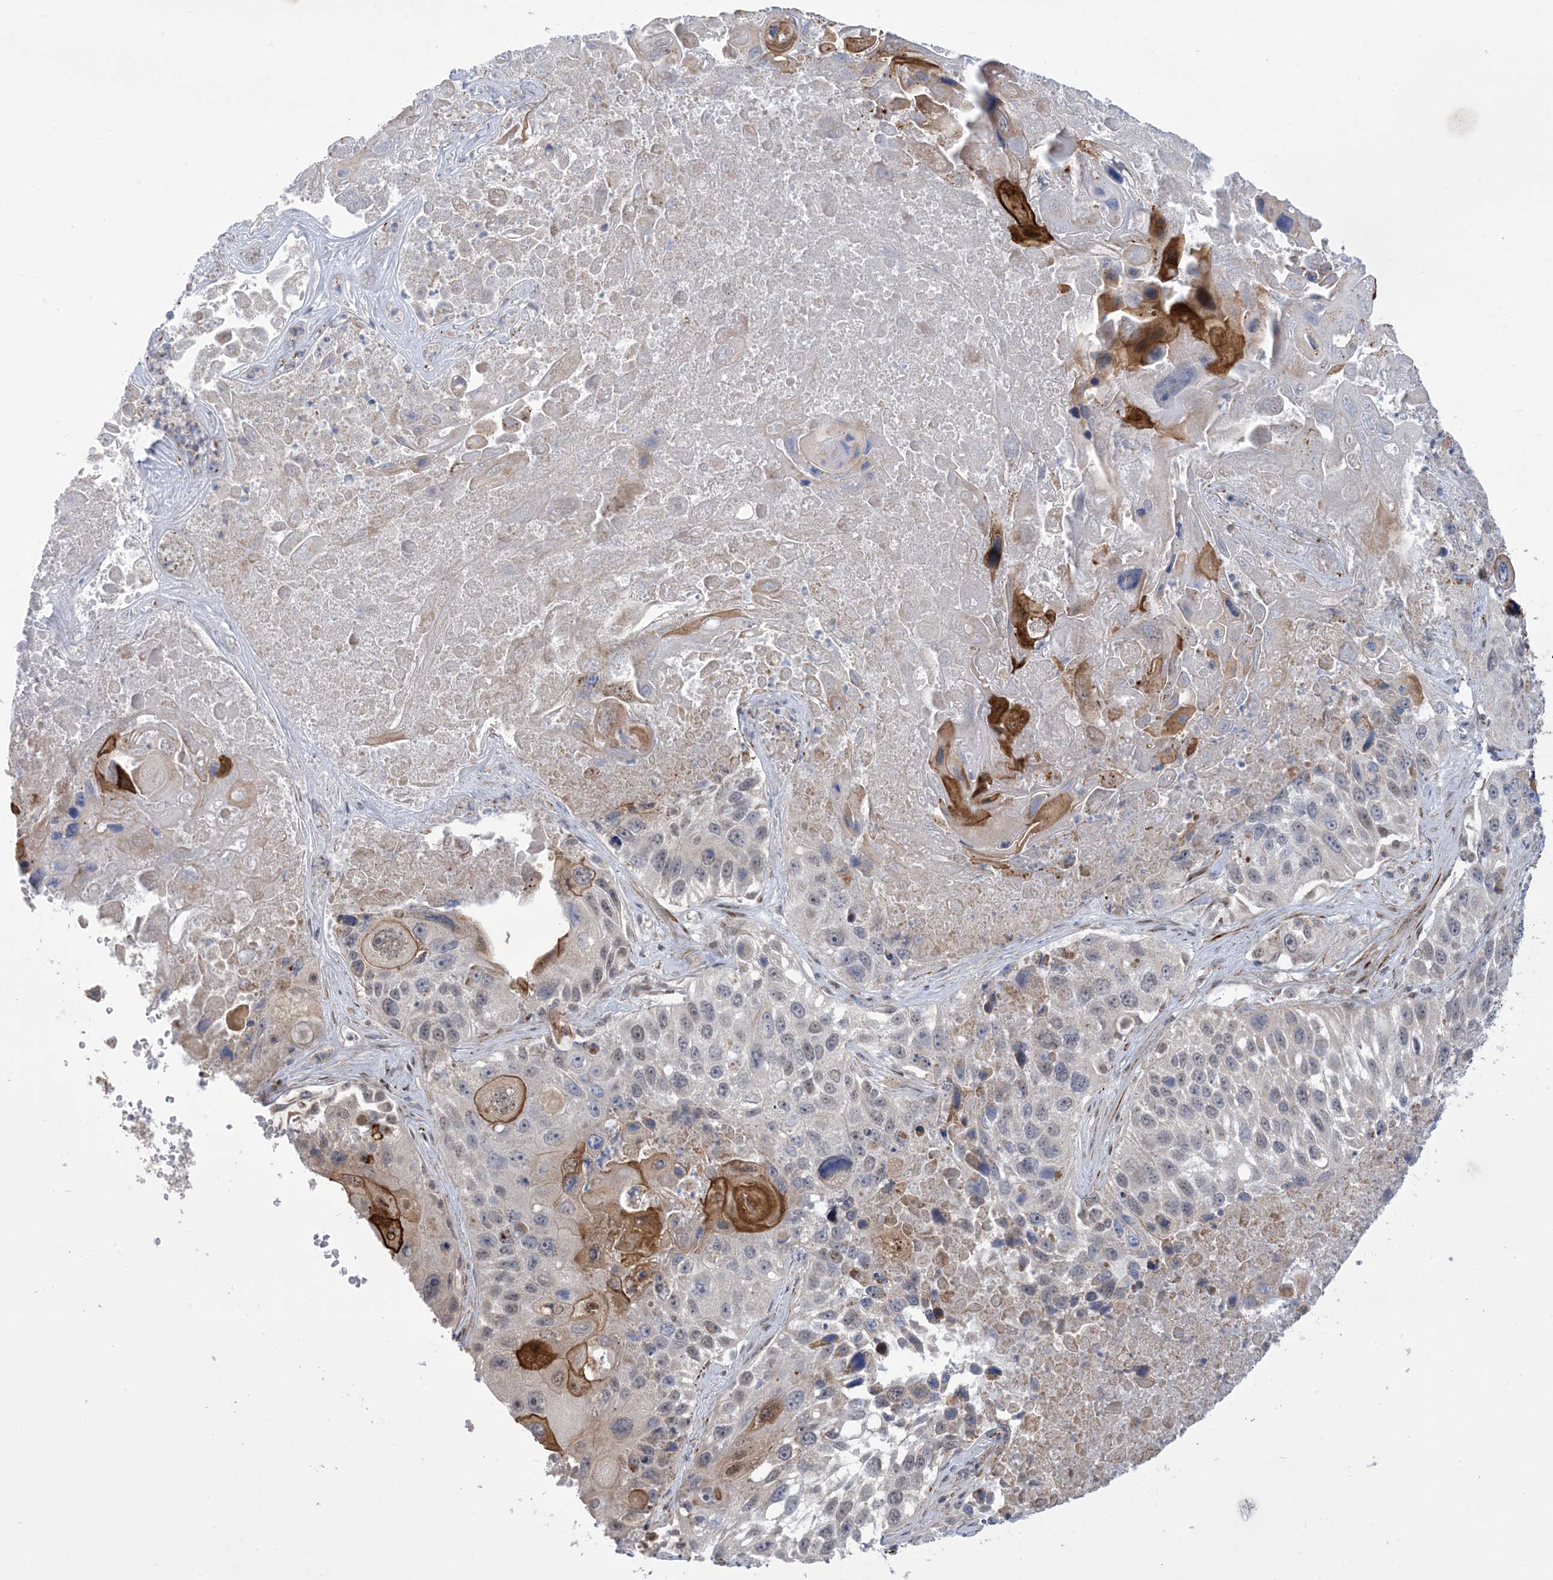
{"staining": {"intensity": "strong", "quantity": "<25%", "location": "cytoplasmic/membranous,nuclear"}, "tissue": "lung cancer", "cell_type": "Tumor cells", "image_type": "cancer", "snomed": [{"axis": "morphology", "description": "Squamous cell carcinoma, NOS"}, {"axis": "topography", "description": "Lung"}], "caption": "Protein expression by IHC displays strong cytoplasmic/membranous and nuclear staining in approximately <25% of tumor cells in lung cancer.", "gene": "ZNF8", "patient": {"sex": "male", "age": 61}}